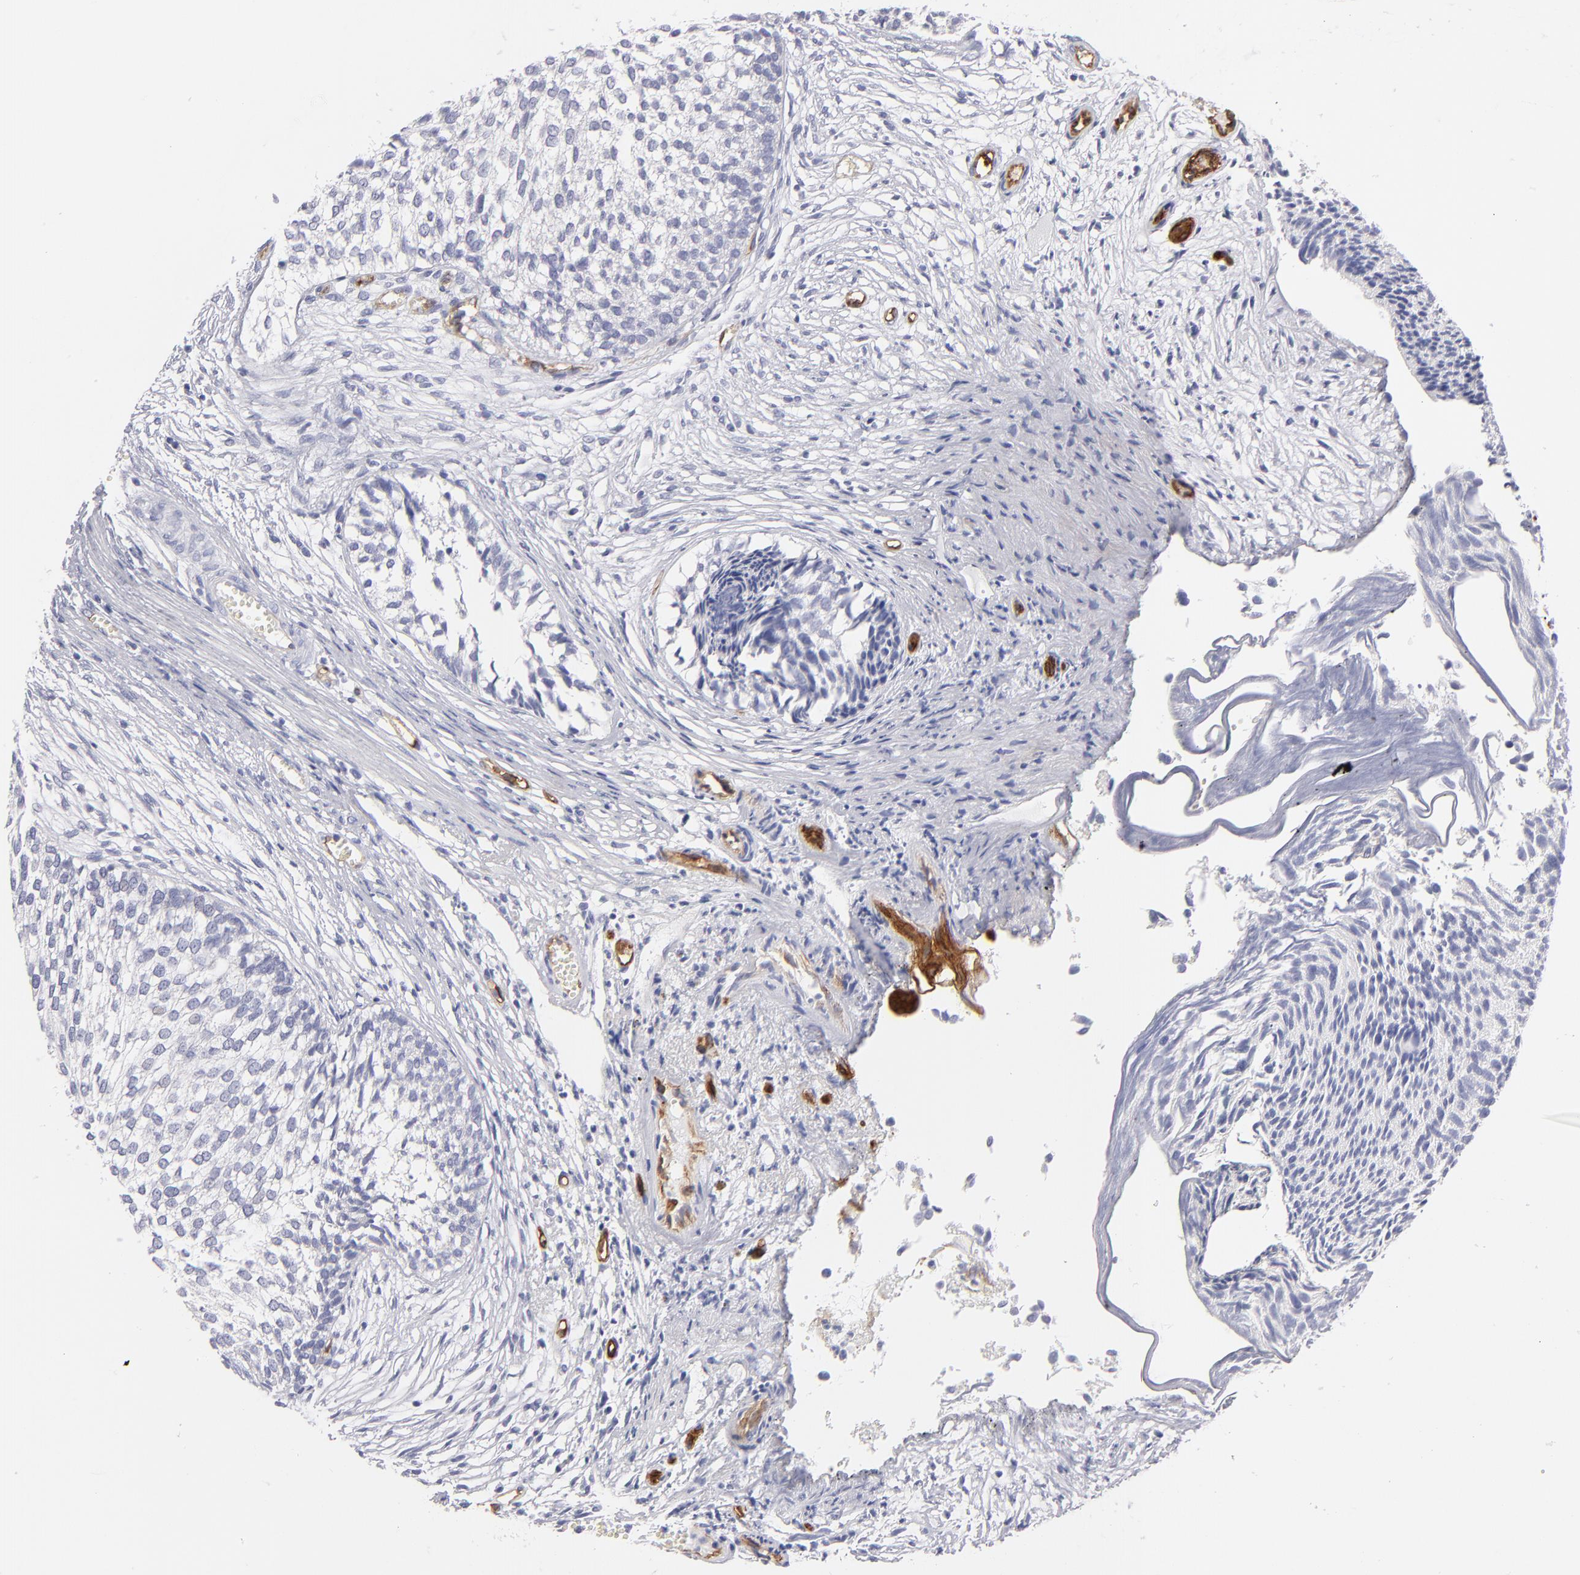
{"staining": {"intensity": "negative", "quantity": "none", "location": "none"}, "tissue": "urothelial cancer", "cell_type": "Tumor cells", "image_type": "cancer", "snomed": [{"axis": "morphology", "description": "Urothelial carcinoma, Low grade"}, {"axis": "topography", "description": "Urinary bladder"}], "caption": "Tumor cells are negative for brown protein staining in urothelial cancer.", "gene": "PLVAP", "patient": {"sex": "male", "age": 84}}